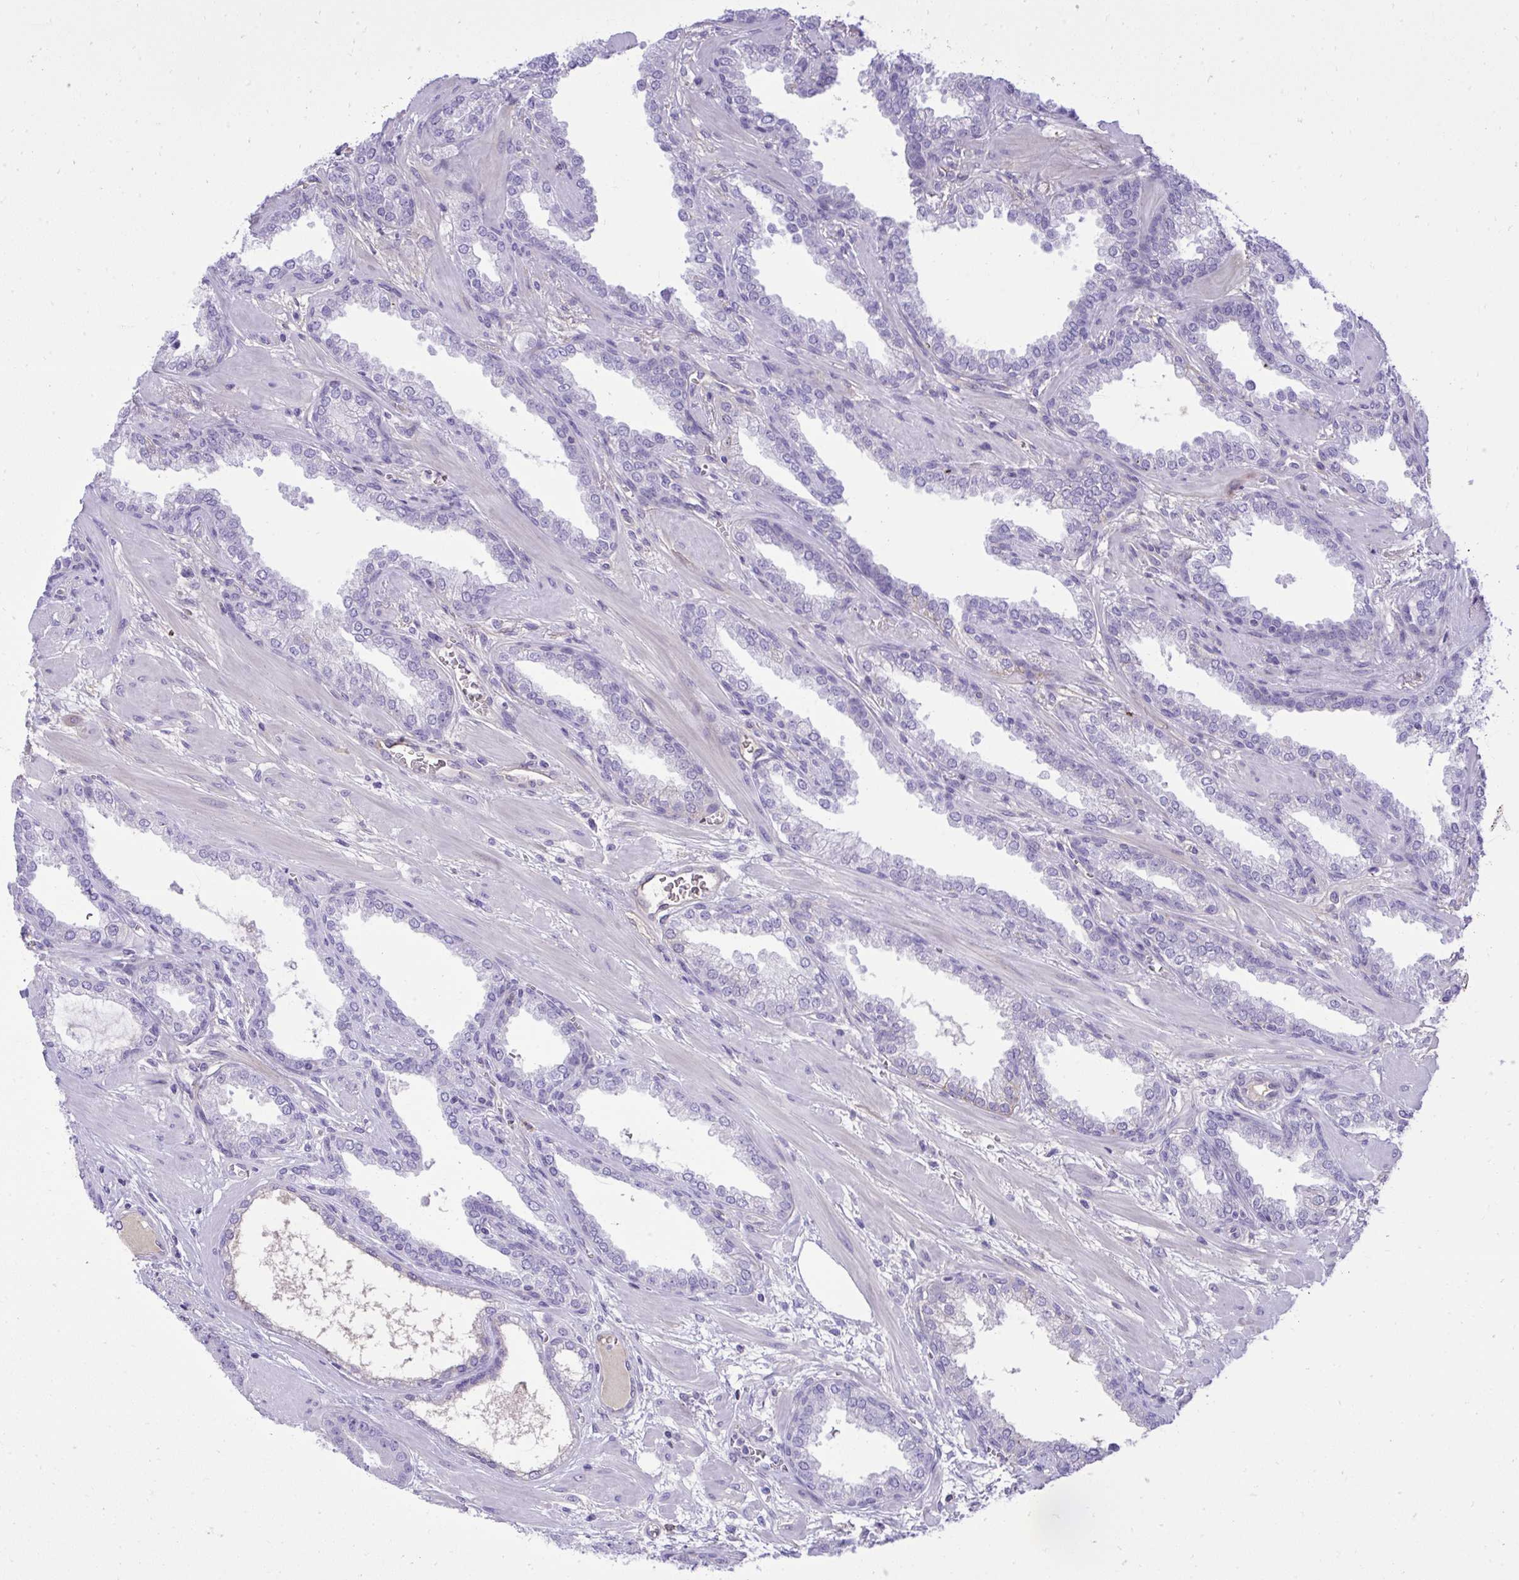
{"staining": {"intensity": "negative", "quantity": "none", "location": "none"}, "tissue": "prostate cancer", "cell_type": "Tumor cells", "image_type": "cancer", "snomed": [{"axis": "morphology", "description": "Adenocarcinoma, High grade"}, {"axis": "topography", "description": "Prostate"}], "caption": "Human prostate adenocarcinoma (high-grade) stained for a protein using IHC demonstrates no staining in tumor cells.", "gene": "PITPNM3", "patient": {"sex": "male", "age": 60}}